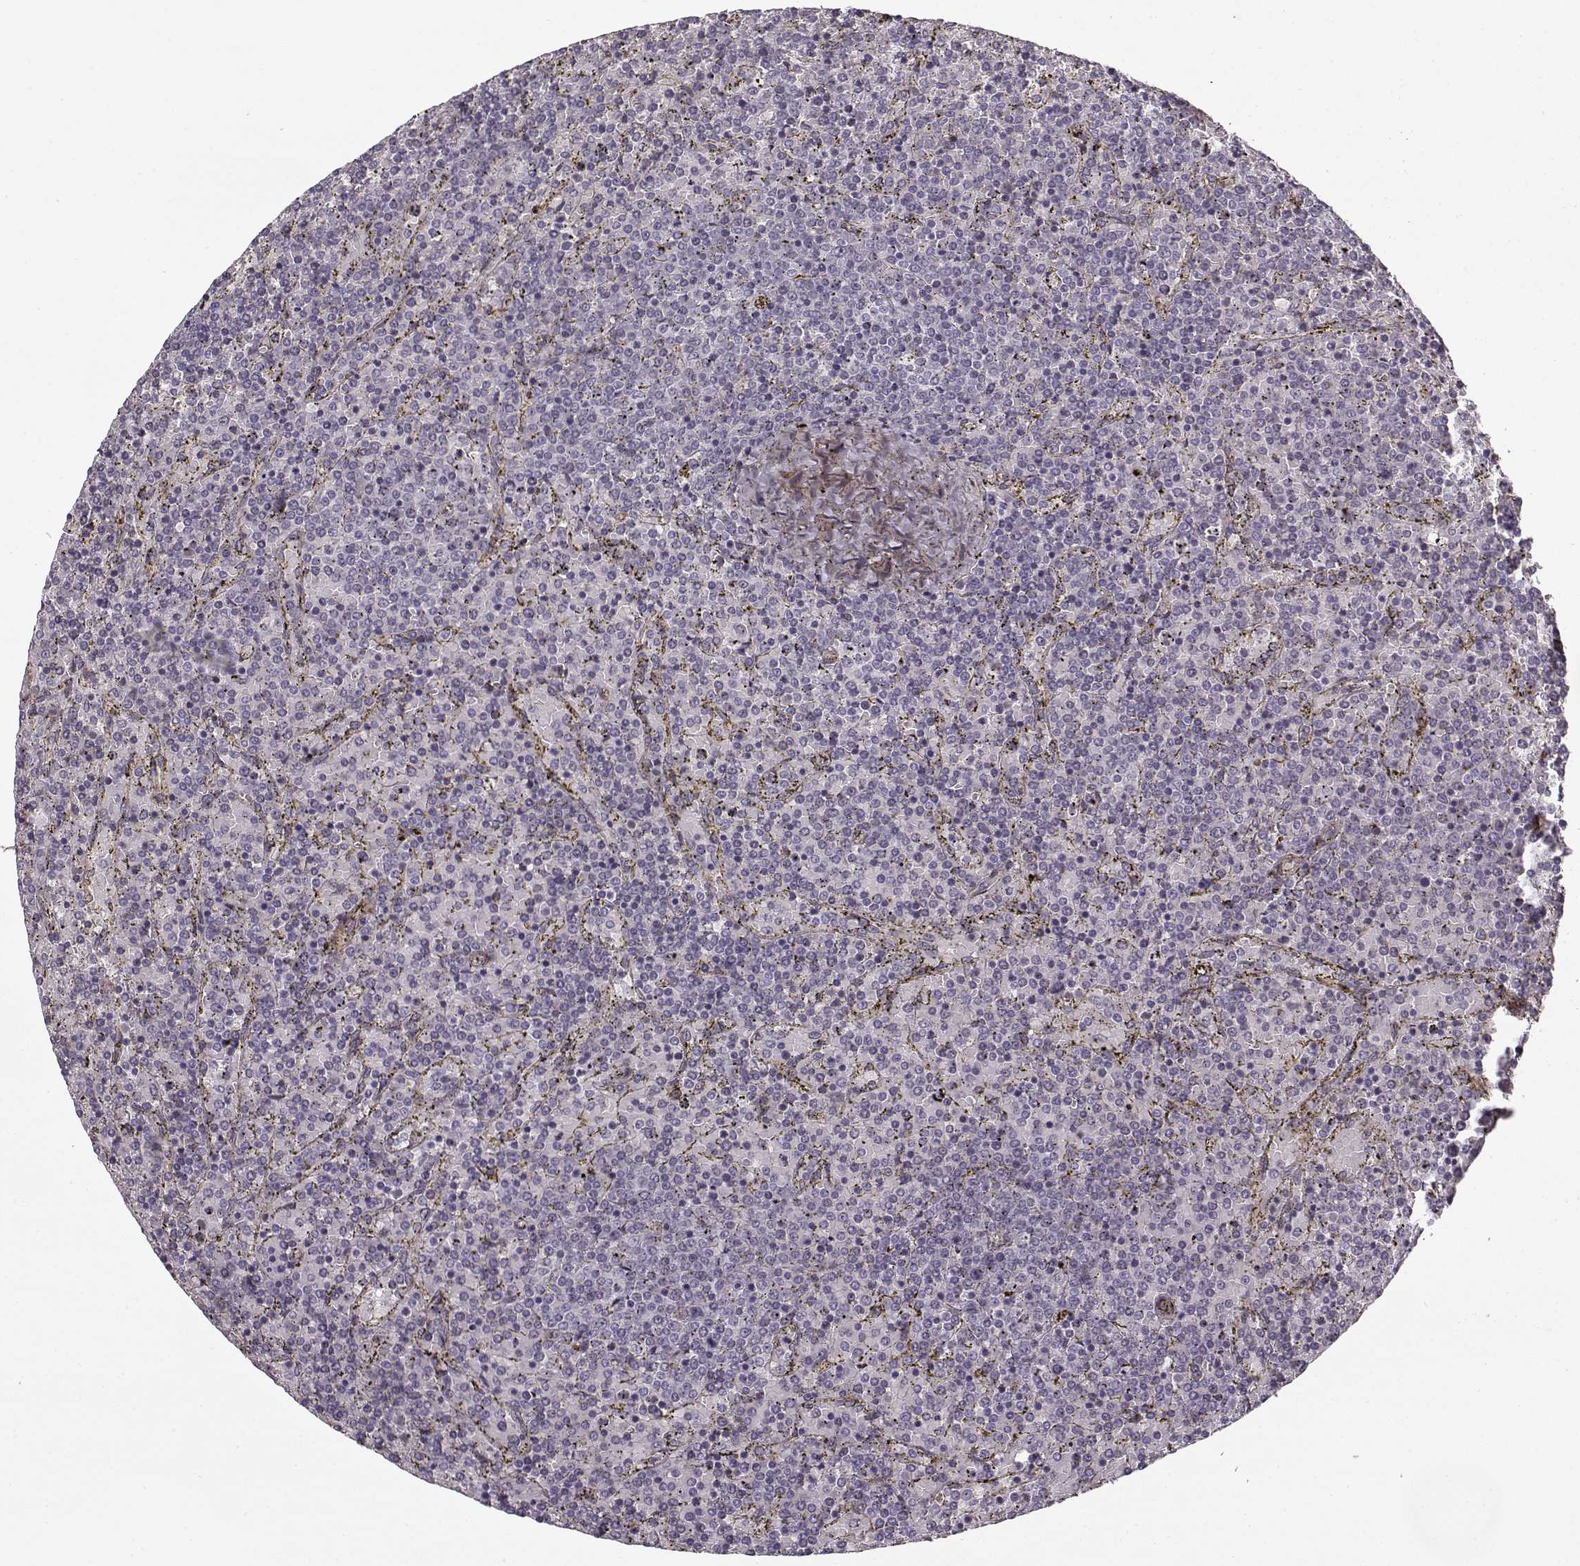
{"staining": {"intensity": "negative", "quantity": "none", "location": "none"}, "tissue": "lymphoma", "cell_type": "Tumor cells", "image_type": "cancer", "snomed": [{"axis": "morphology", "description": "Malignant lymphoma, non-Hodgkin's type, Low grade"}, {"axis": "topography", "description": "Spleen"}], "caption": "Tumor cells are negative for protein expression in human lymphoma.", "gene": "LAMB2", "patient": {"sex": "female", "age": 77}}